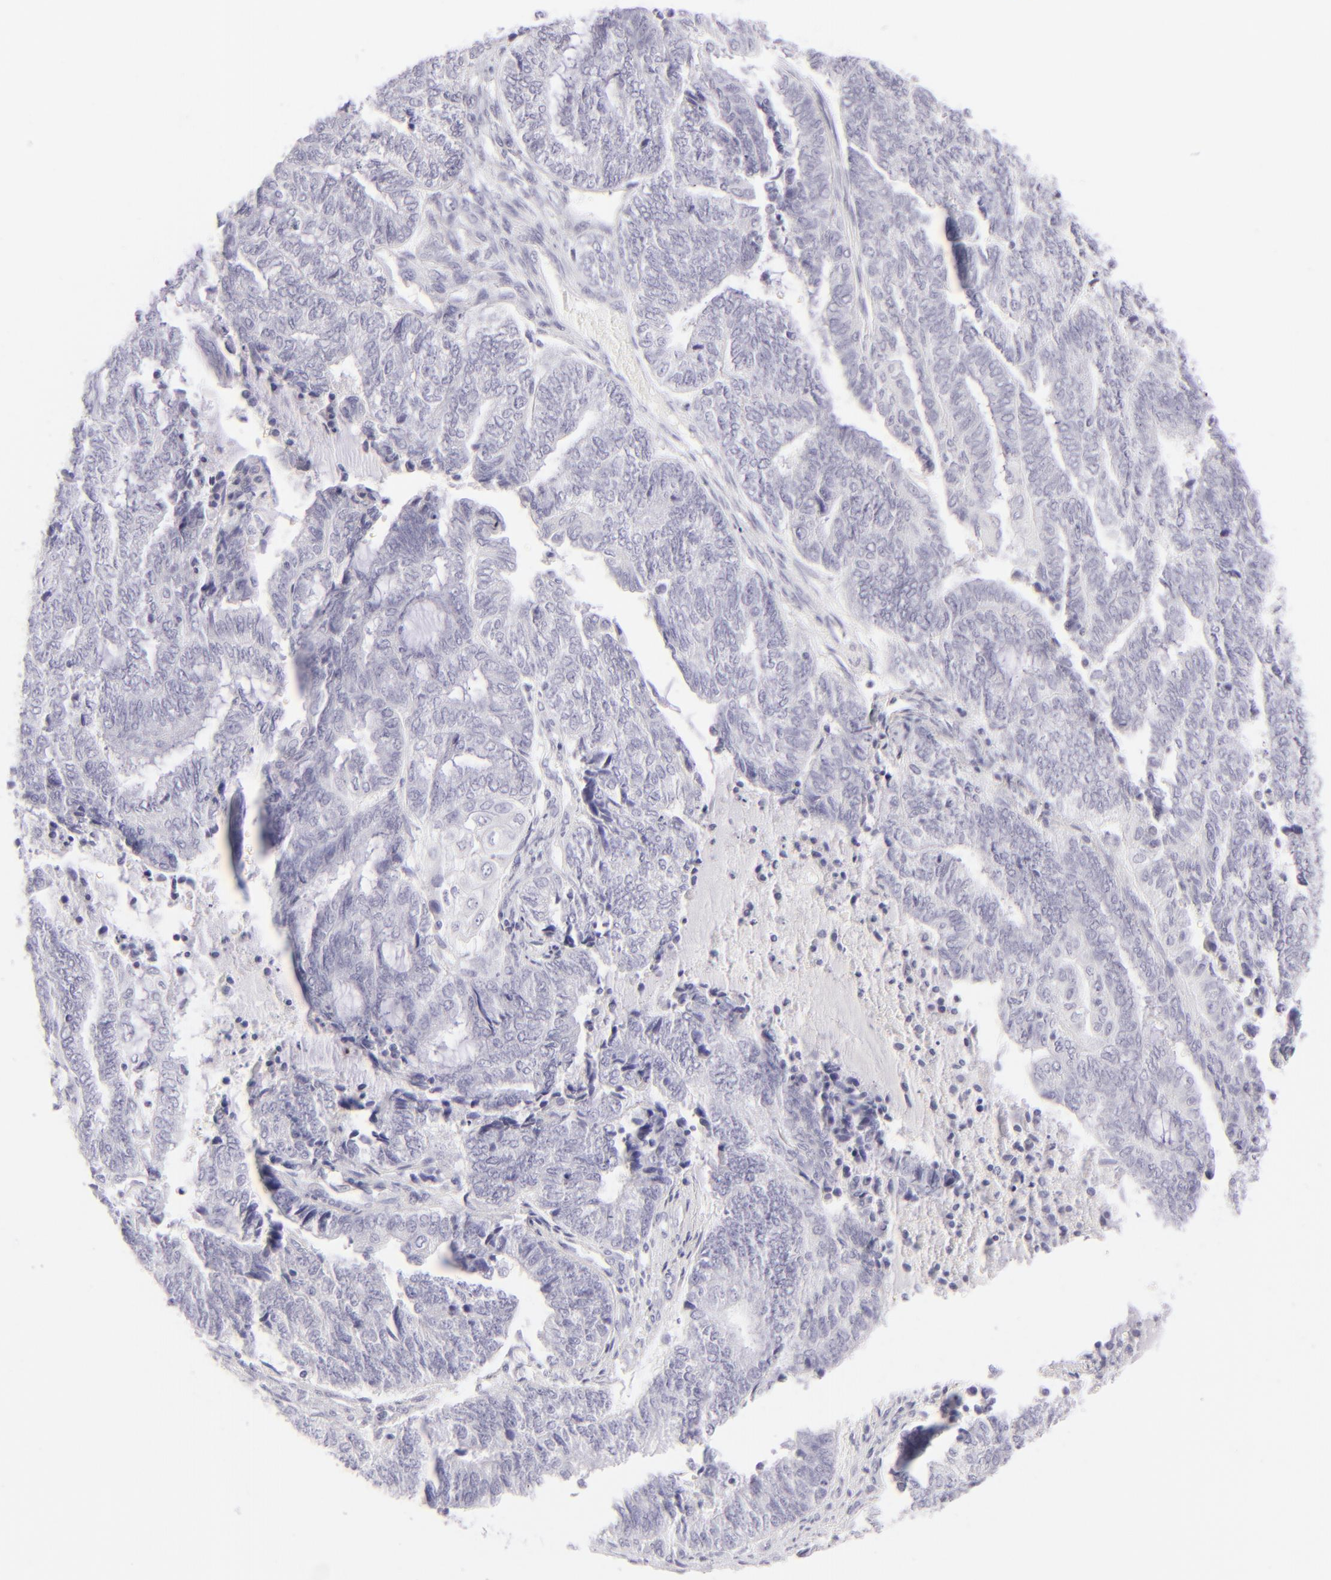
{"staining": {"intensity": "negative", "quantity": "none", "location": "none"}, "tissue": "endometrial cancer", "cell_type": "Tumor cells", "image_type": "cancer", "snomed": [{"axis": "morphology", "description": "Adenocarcinoma, NOS"}, {"axis": "topography", "description": "Uterus"}, {"axis": "topography", "description": "Endometrium"}], "caption": "Immunohistochemistry of endometrial cancer displays no staining in tumor cells.", "gene": "FCER2", "patient": {"sex": "female", "age": 70}}